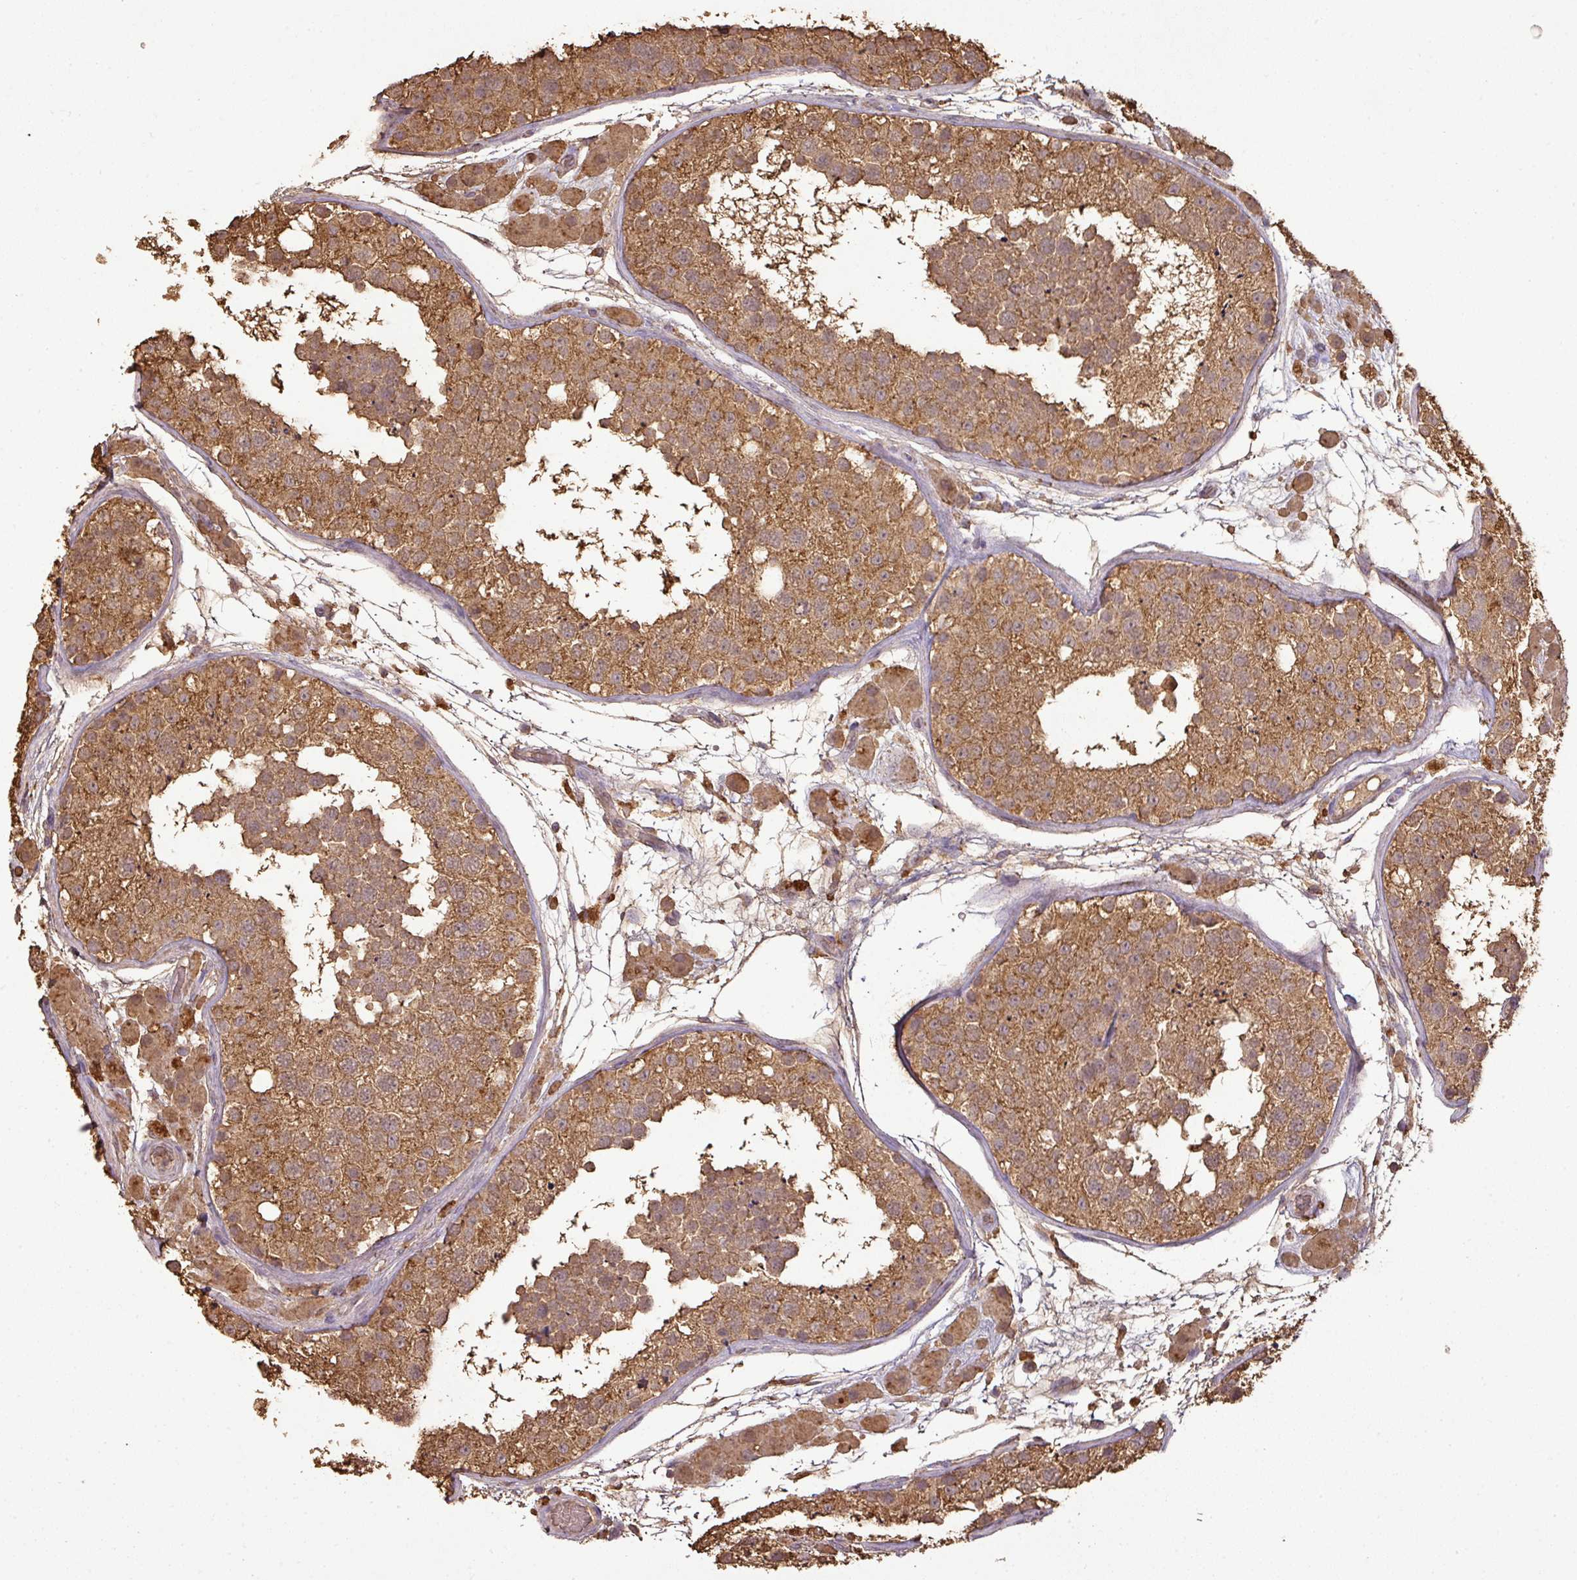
{"staining": {"intensity": "moderate", "quantity": ">75%", "location": "cytoplasmic/membranous"}, "tissue": "testis", "cell_type": "Cells in seminiferous ducts", "image_type": "normal", "snomed": [{"axis": "morphology", "description": "Normal tissue, NOS"}, {"axis": "topography", "description": "Testis"}], "caption": "Cells in seminiferous ducts exhibit medium levels of moderate cytoplasmic/membranous staining in about >75% of cells in benign human testis.", "gene": "ATAT1", "patient": {"sex": "male", "age": 26}}